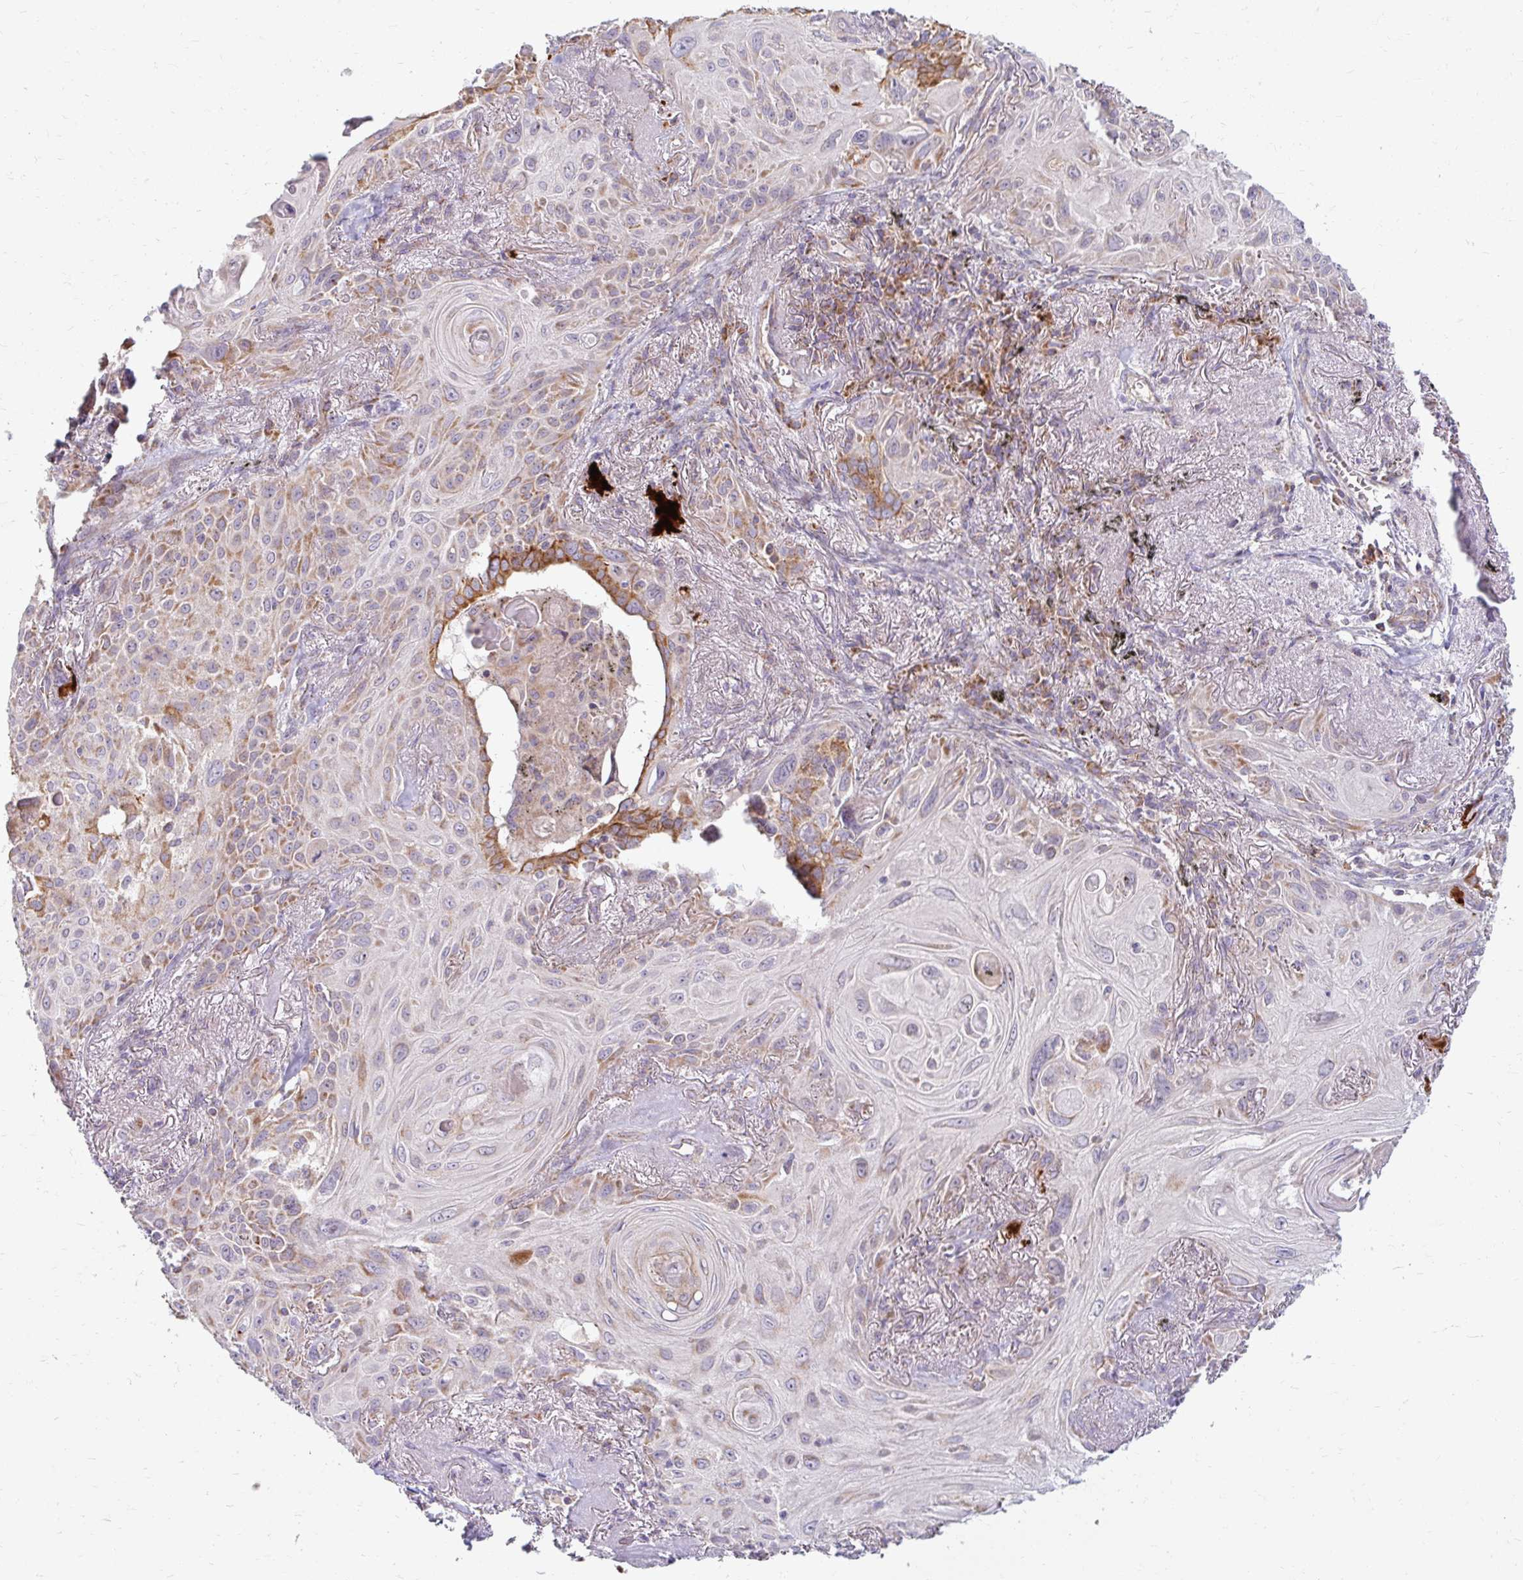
{"staining": {"intensity": "moderate", "quantity": "<25%", "location": "cytoplasmic/membranous"}, "tissue": "lung cancer", "cell_type": "Tumor cells", "image_type": "cancer", "snomed": [{"axis": "morphology", "description": "Squamous cell carcinoma, NOS"}, {"axis": "topography", "description": "Lung"}], "caption": "IHC (DAB (3,3'-diaminobenzidine)) staining of lung cancer reveals moderate cytoplasmic/membranous protein positivity in about <25% of tumor cells. Nuclei are stained in blue.", "gene": "SKP2", "patient": {"sex": "male", "age": 79}}